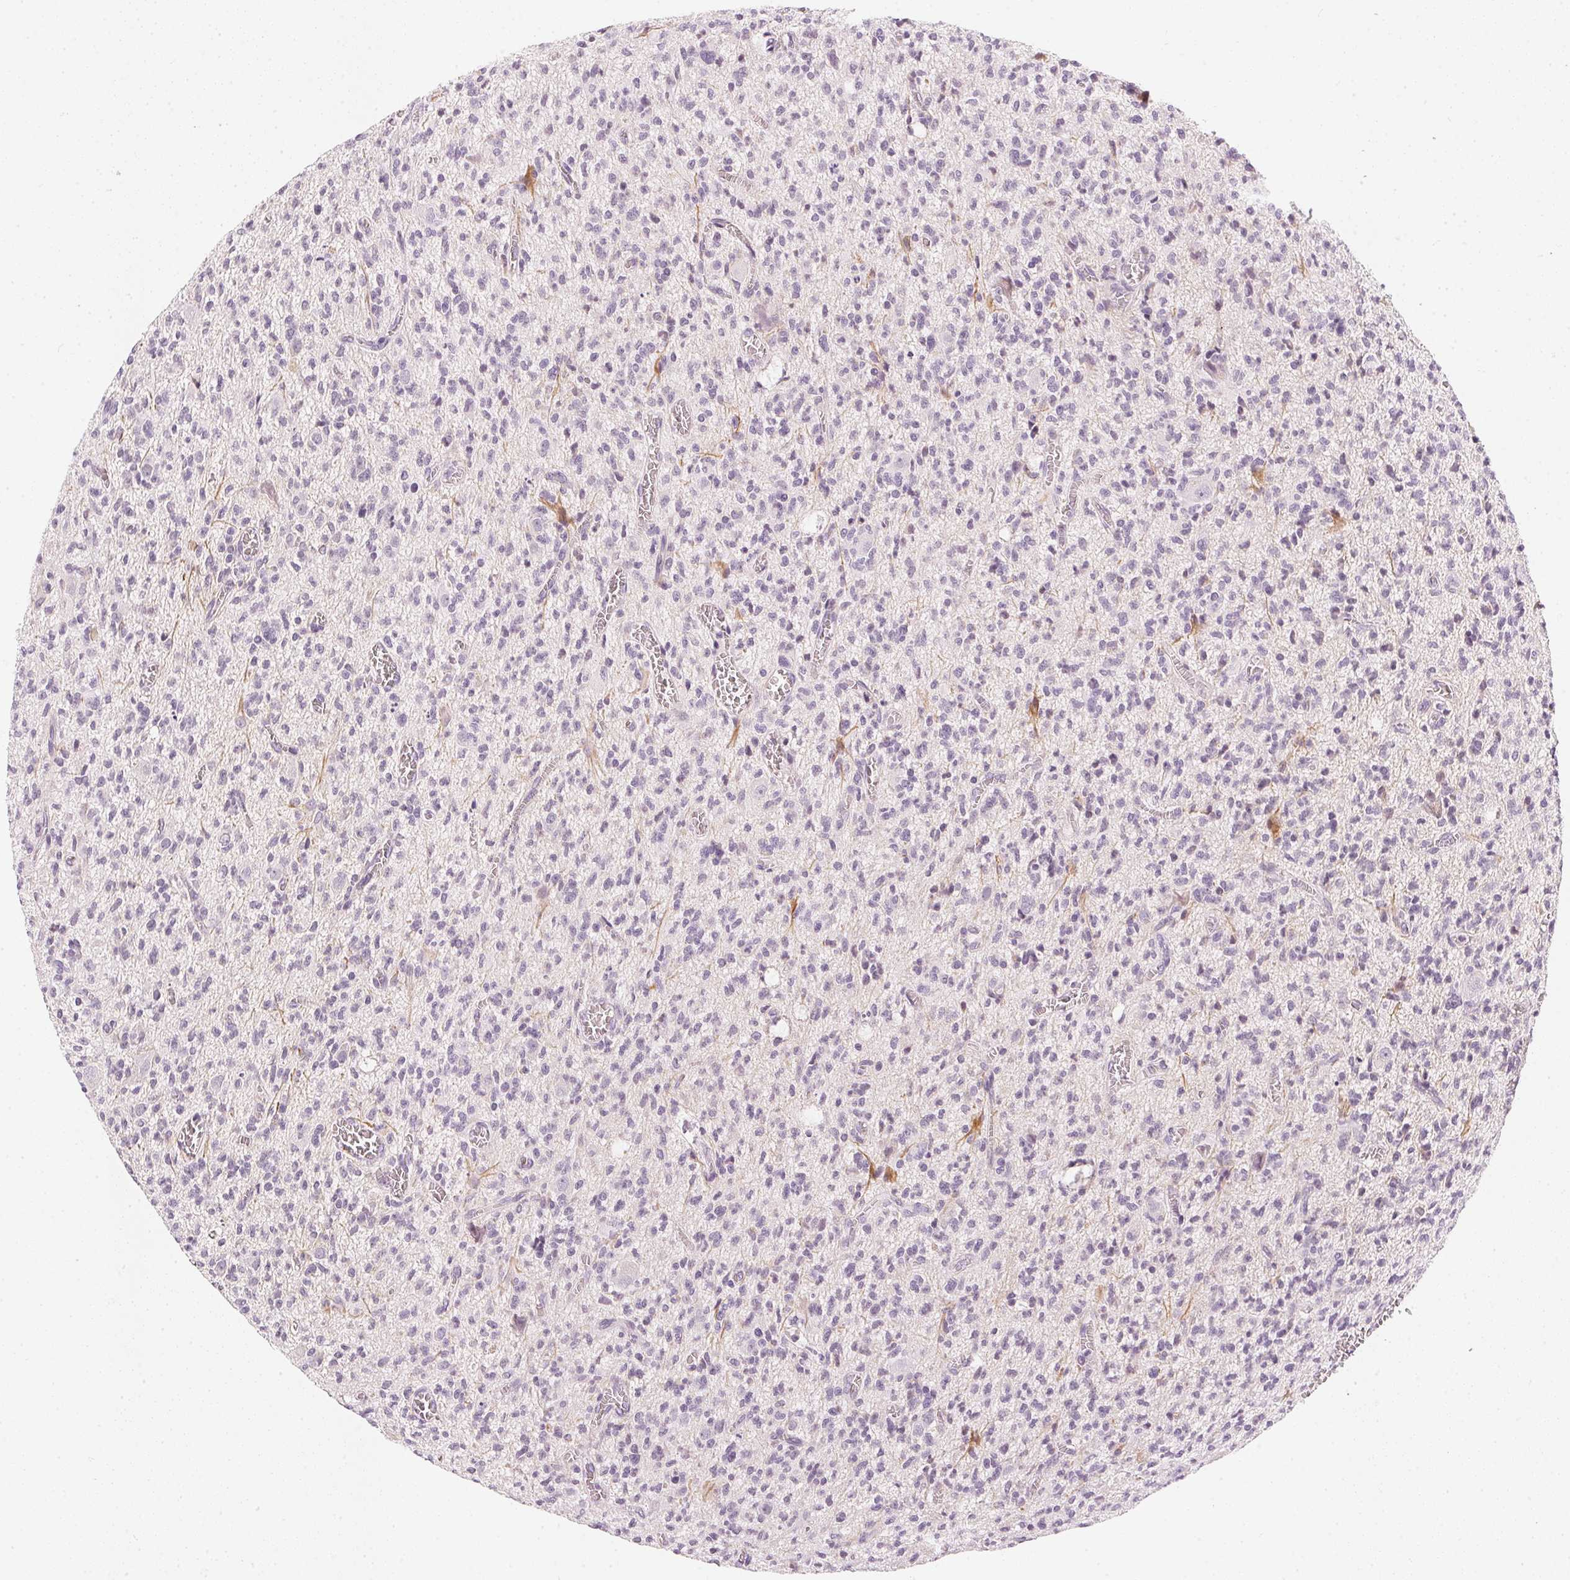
{"staining": {"intensity": "negative", "quantity": "none", "location": "none"}, "tissue": "glioma", "cell_type": "Tumor cells", "image_type": "cancer", "snomed": [{"axis": "morphology", "description": "Glioma, malignant, Low grade"}, {"axis": "topography", "description": "Brain"}], "caption": "Immunohistochemical staining of malignant low-grade glioma shows no significant staining in tumor cells.", "gene": "CHST4", "patient": {"sex": "male", "age": 64}}